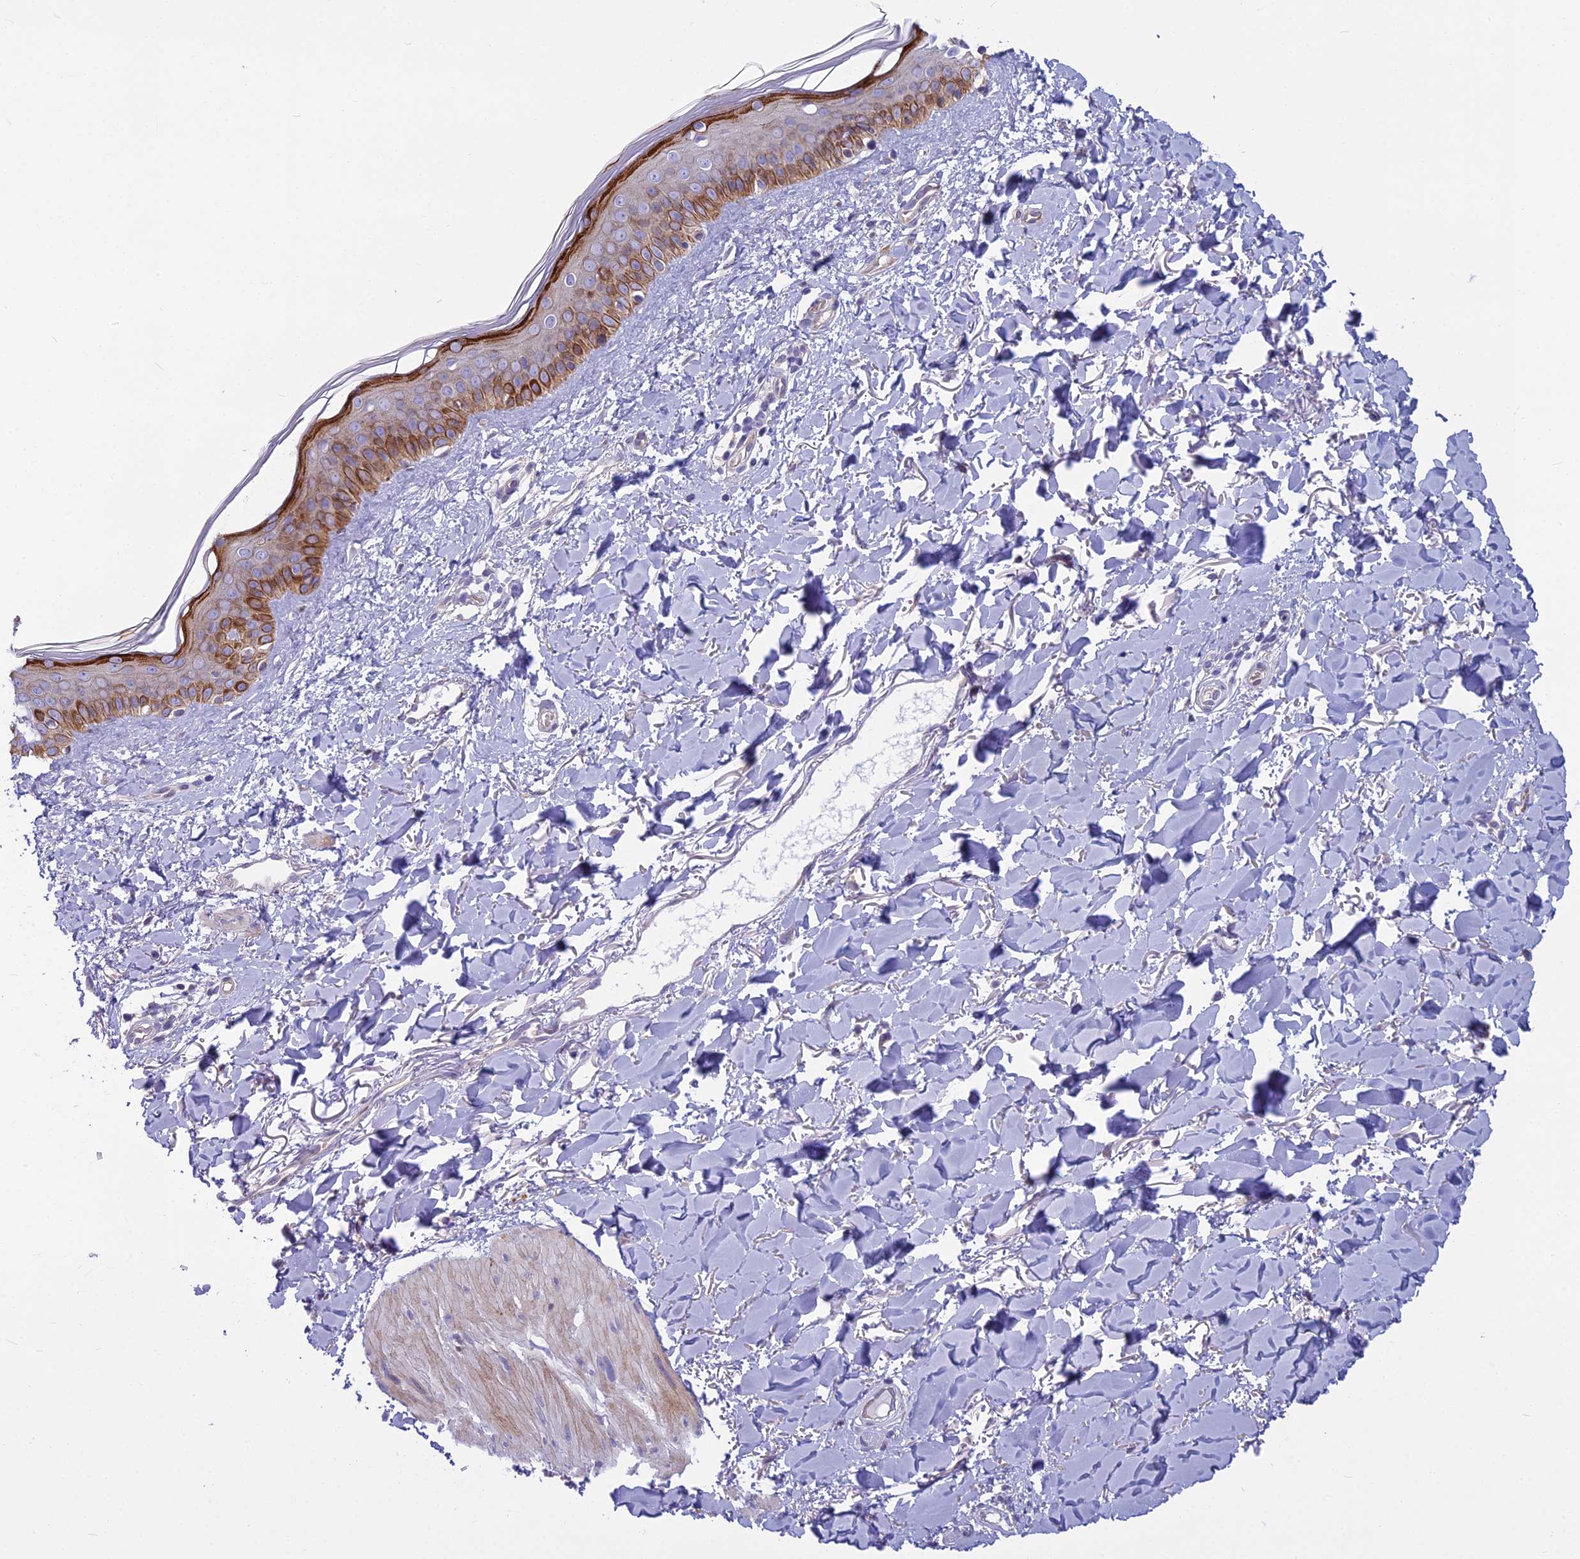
{"staining": {"intensity": "negative", "quantity": "none", "location": "none"}, "tissue": "skin", "cell_type": "Fibroblasts", "image_type": "normal", "snomed": [{"axis": "morphology", "description": "Normal tissue, NOS"}, {"axis": "topography", "description": "Skin"}], "caption": "Protein analysis of benign skin reveals no significant positivity in fibroblasts.", "gene": "PCDHB14", "patient": {"sex": "female", "age": 58}}